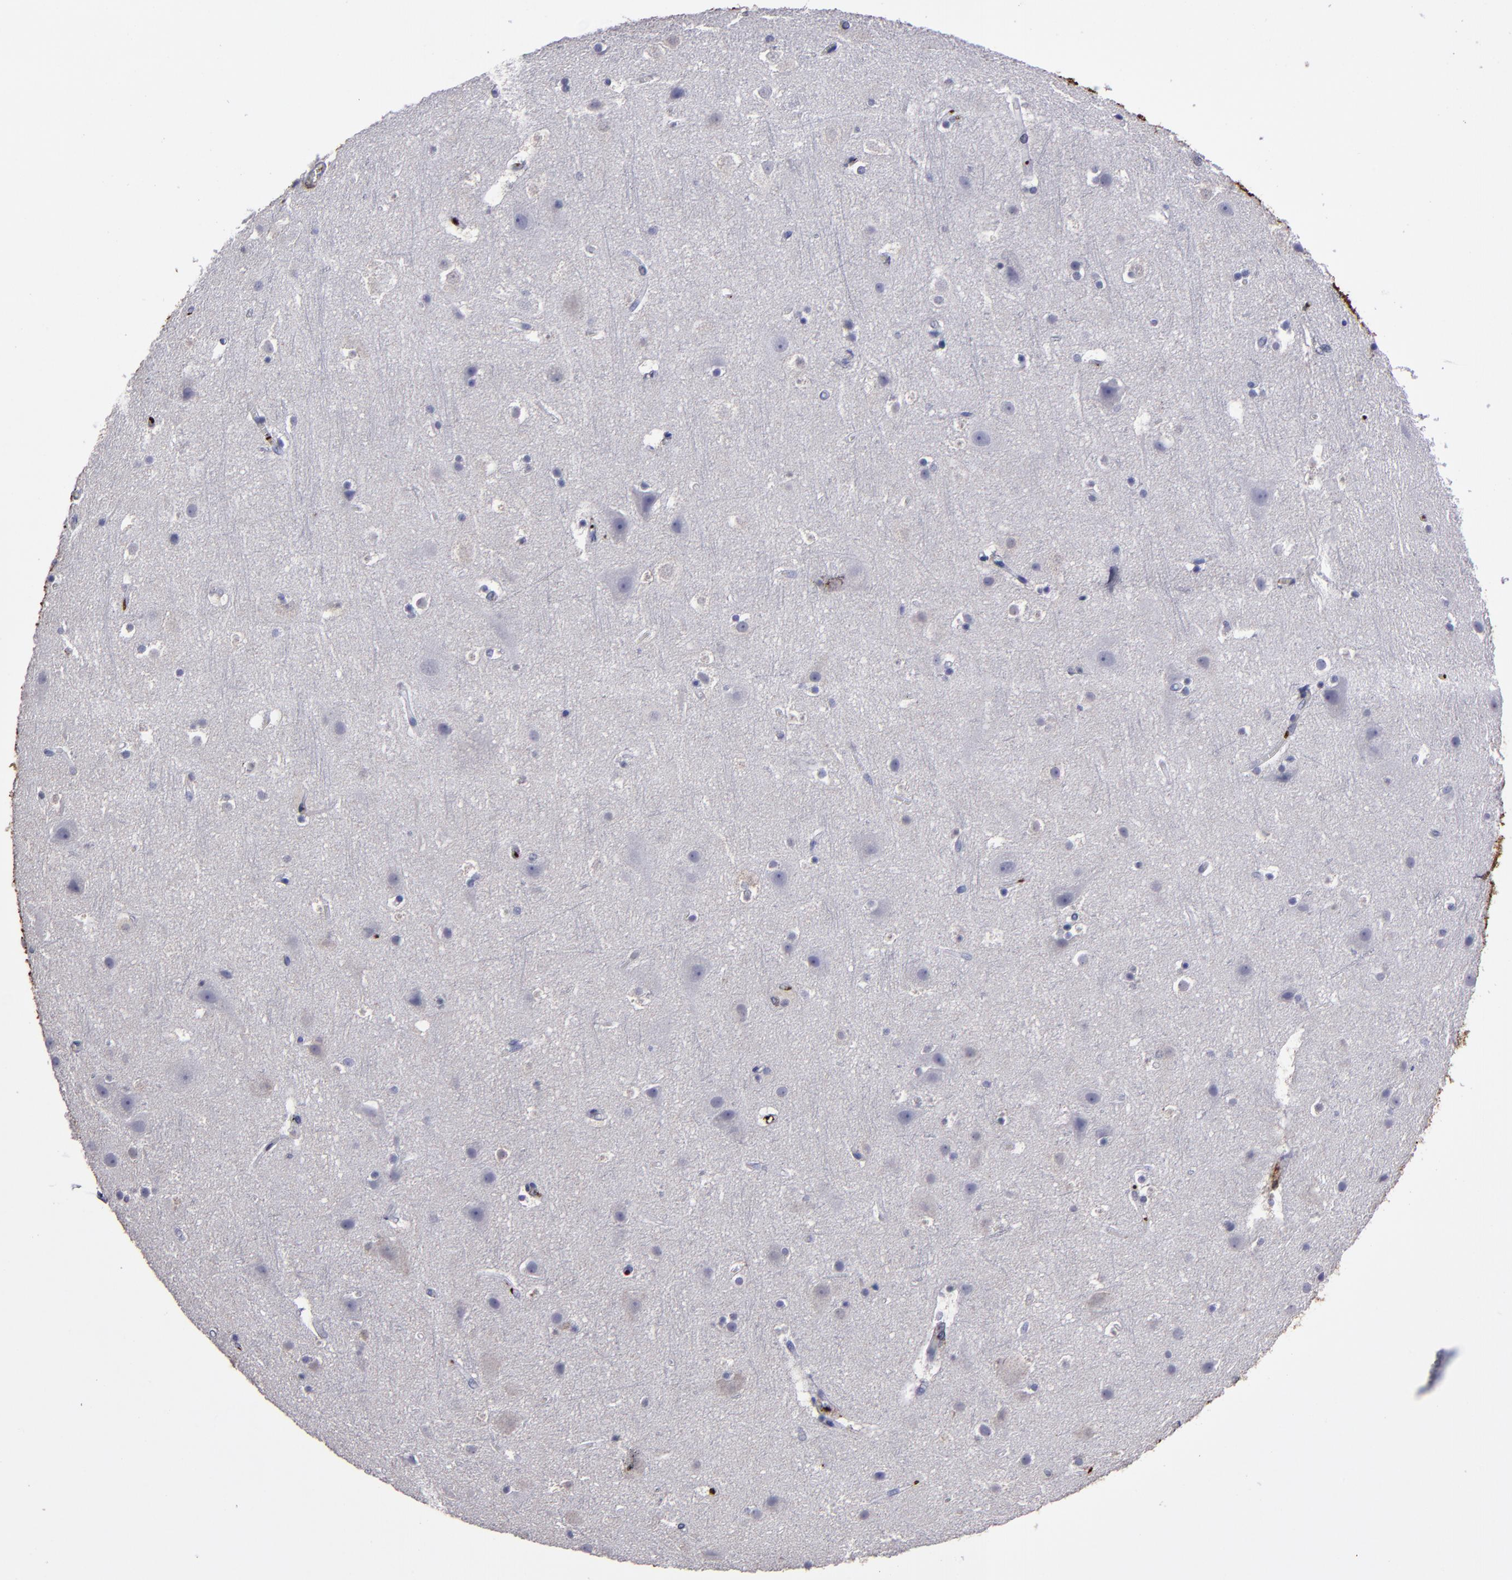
{"staining": {"intensity": "negative", "quantity": "none", "location": "none"}, "tissue": "cerebral cortex", "cell_type": "Endothelial cells", "image_type": "normal", "snomed": [{"axis": "morphology", "description": "Normal tissue, NOS"}, {"axis": "topography", "description": "Cerebral cortex"}], "caption": "Endothelial cells show no significant staining in benign cerebral cortex.", "gene": "CD36", "patient": {"sex": "male", "age": 45}}